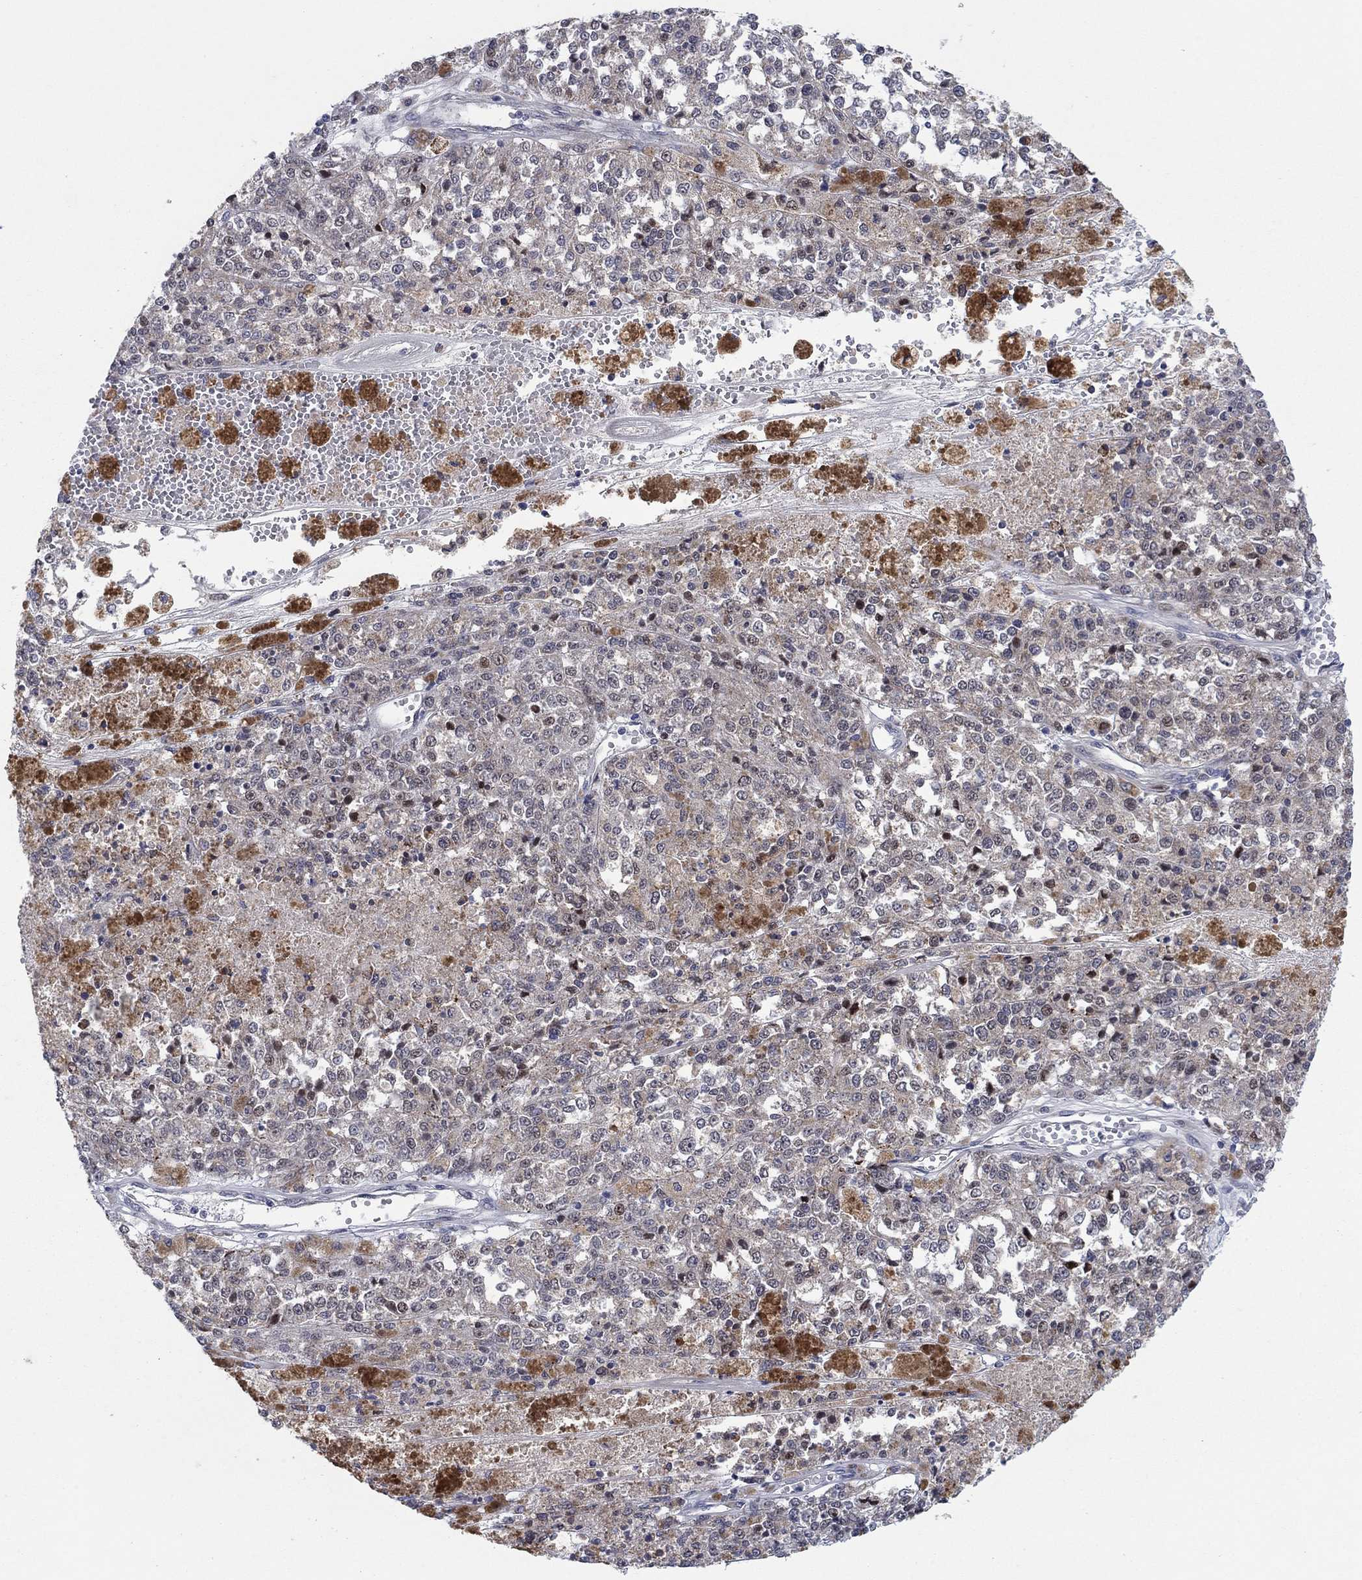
{"staining": {"intensity": "negative", "quantity": "none", "location": "none"}, "tissue": "melanoma", "cell_type": "Tumor cells", "image_type": "cancer", "snomed": [{"axis": "morphology", "description": "Malignant melanoma, Metastatic site"}, {"axis": "topography", "description": "Lymph node"}], "caption": "The histopathology image exhibits no significant positivity in tumor cells of melanoma.", "gene": "SDC1", "patient": {"sex": "female", "age": 64}}